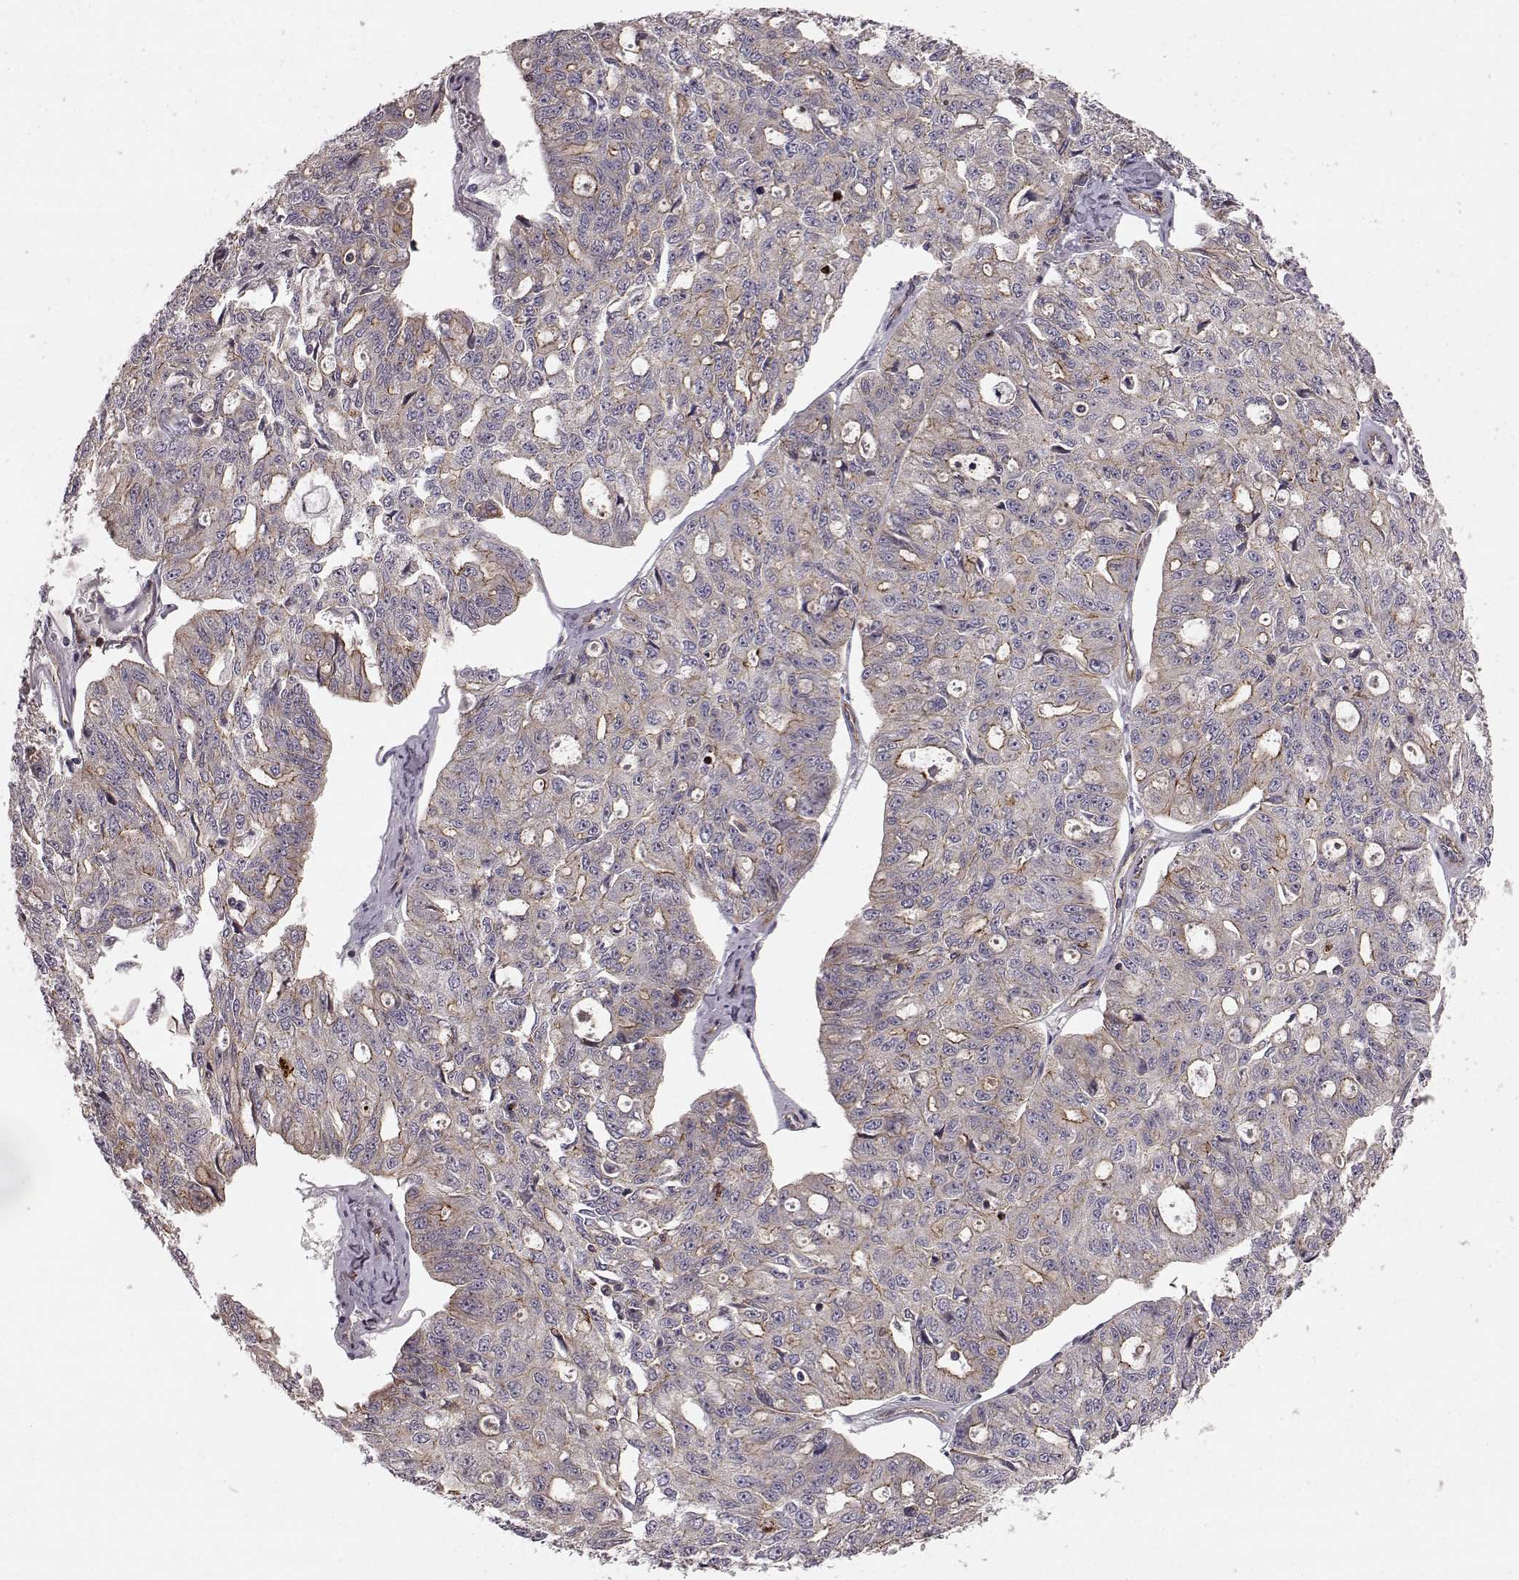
{"staining": {"intensity": "weak", "quantity": "<25%", "location": "cytoplasmic/membranous"}, "tissue": "ovarian cancer", "cell_type": "Tumor cells", "image_type": "cancer", "snomed": [{"axis": "morphology", "description": "Carcinoma, endometroid"}, {"axis": "topography", "description": "Ovary"}], "caption": "IHC micrograph of neoplastic tissue: ovarian cancer (endometroid carcinoma) stained with DAB demonstrates no significant protein staining in tumor cells. (Stains: DAB immunohistochemistry with hematoxylin counter stain, Microscopy: brightfield microscopy at high magnification).", "gene": "SLC22A18", "patient": {"sex": "female", "age": 65}}